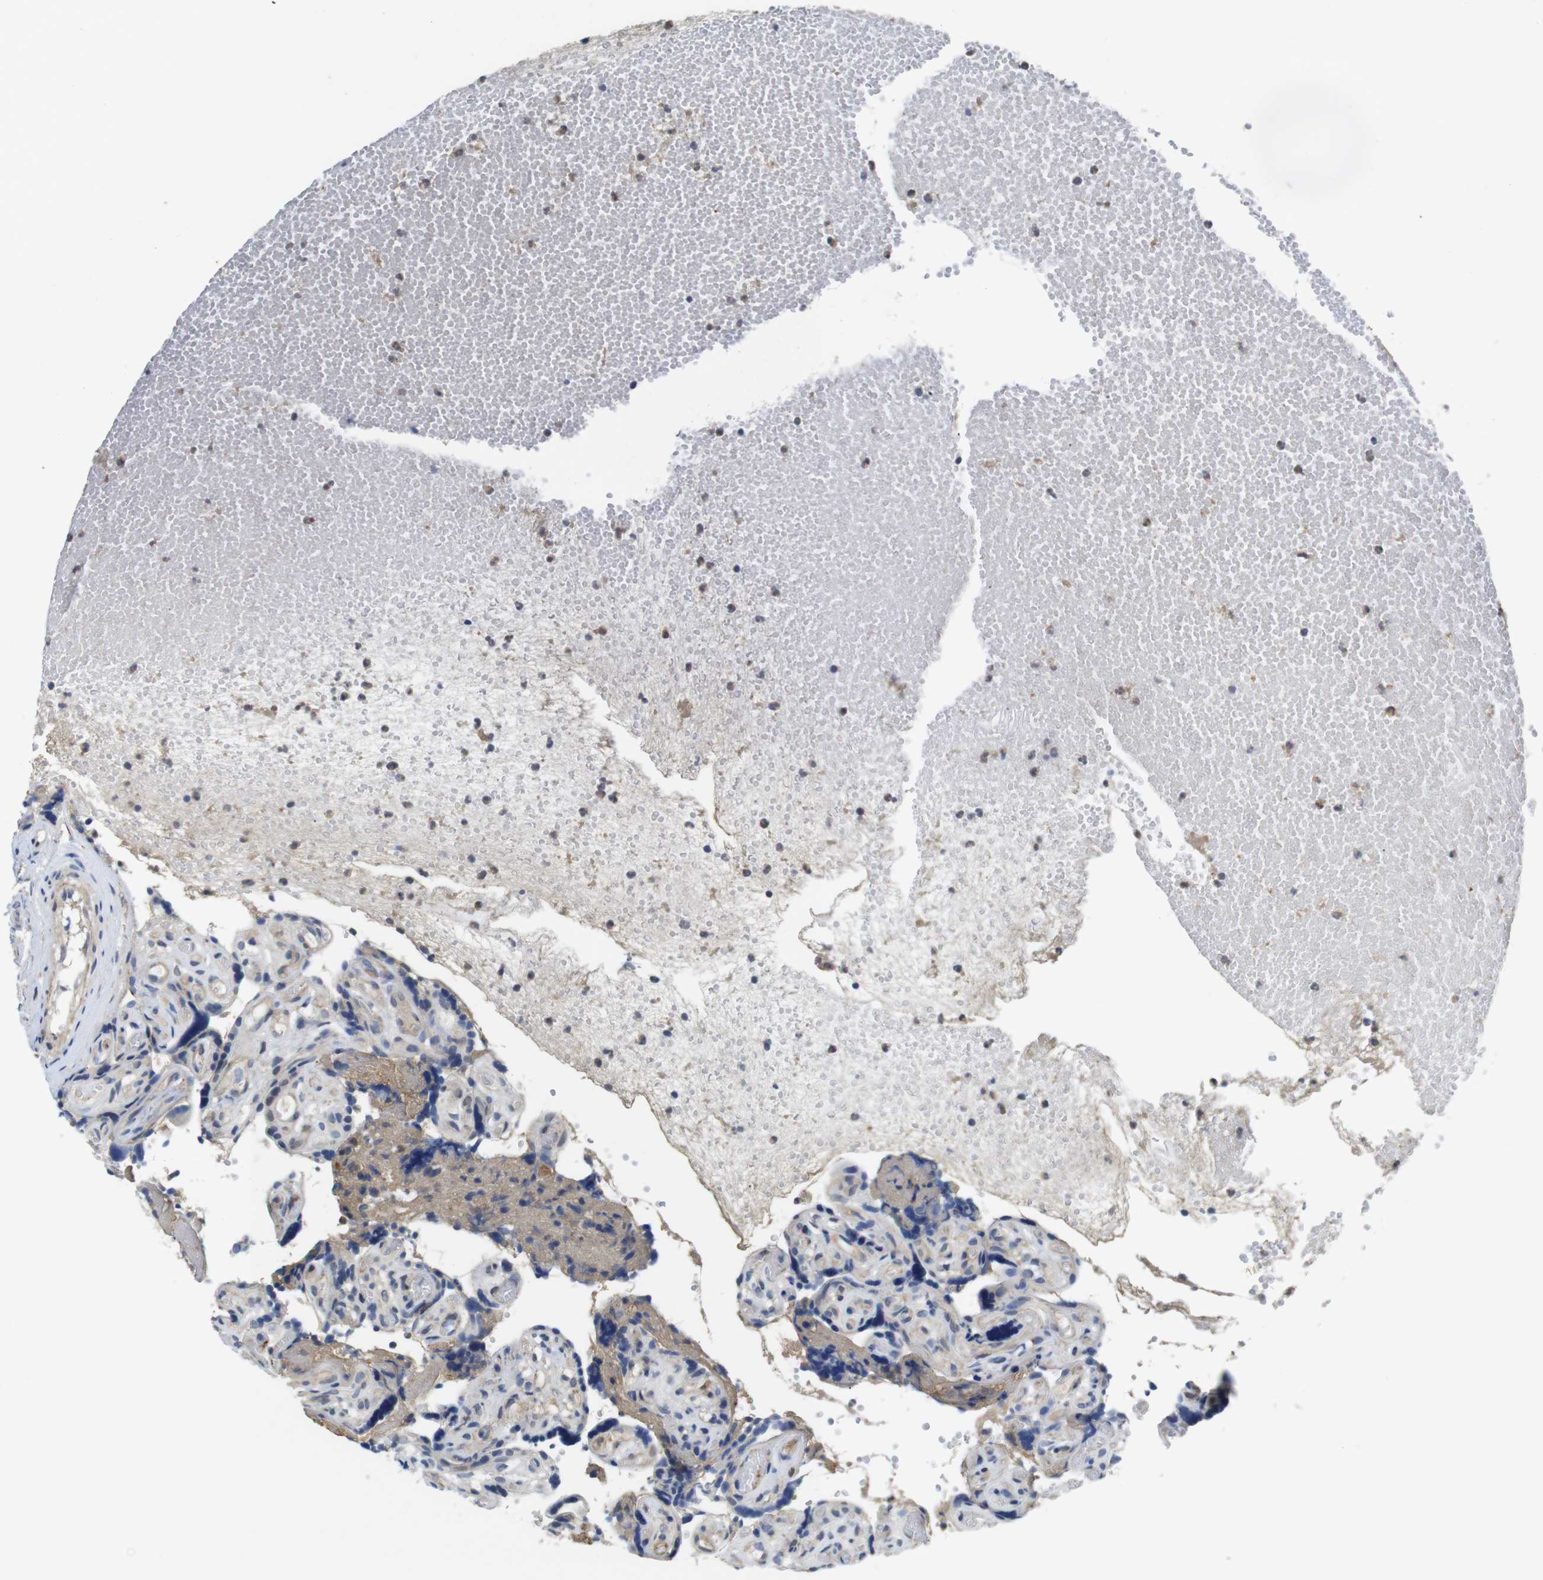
{"staining": {"intensity": "moderate", "quantity": "<25%", "location": "nuclear"}, "tissue": "placenta", "cell_type": "Trophoblastic cells", "image_type": "normal", "snomed": [{"axis": "morphology", "description": "Normal tissue, NOS"}, {"axis": "topography", "description": "Placenta"}], "caption": "Immunohistochemistry photomicrograph of benign placenta: human placenta stained using immunohistochemistry exhibits low levels of moderate protein expression localized specifically in the nuclear of trophoblastic cells, appearing as a nuclear brown color.", "gene": "FNTA", "patient": {"sex": "female", "age": 30}}